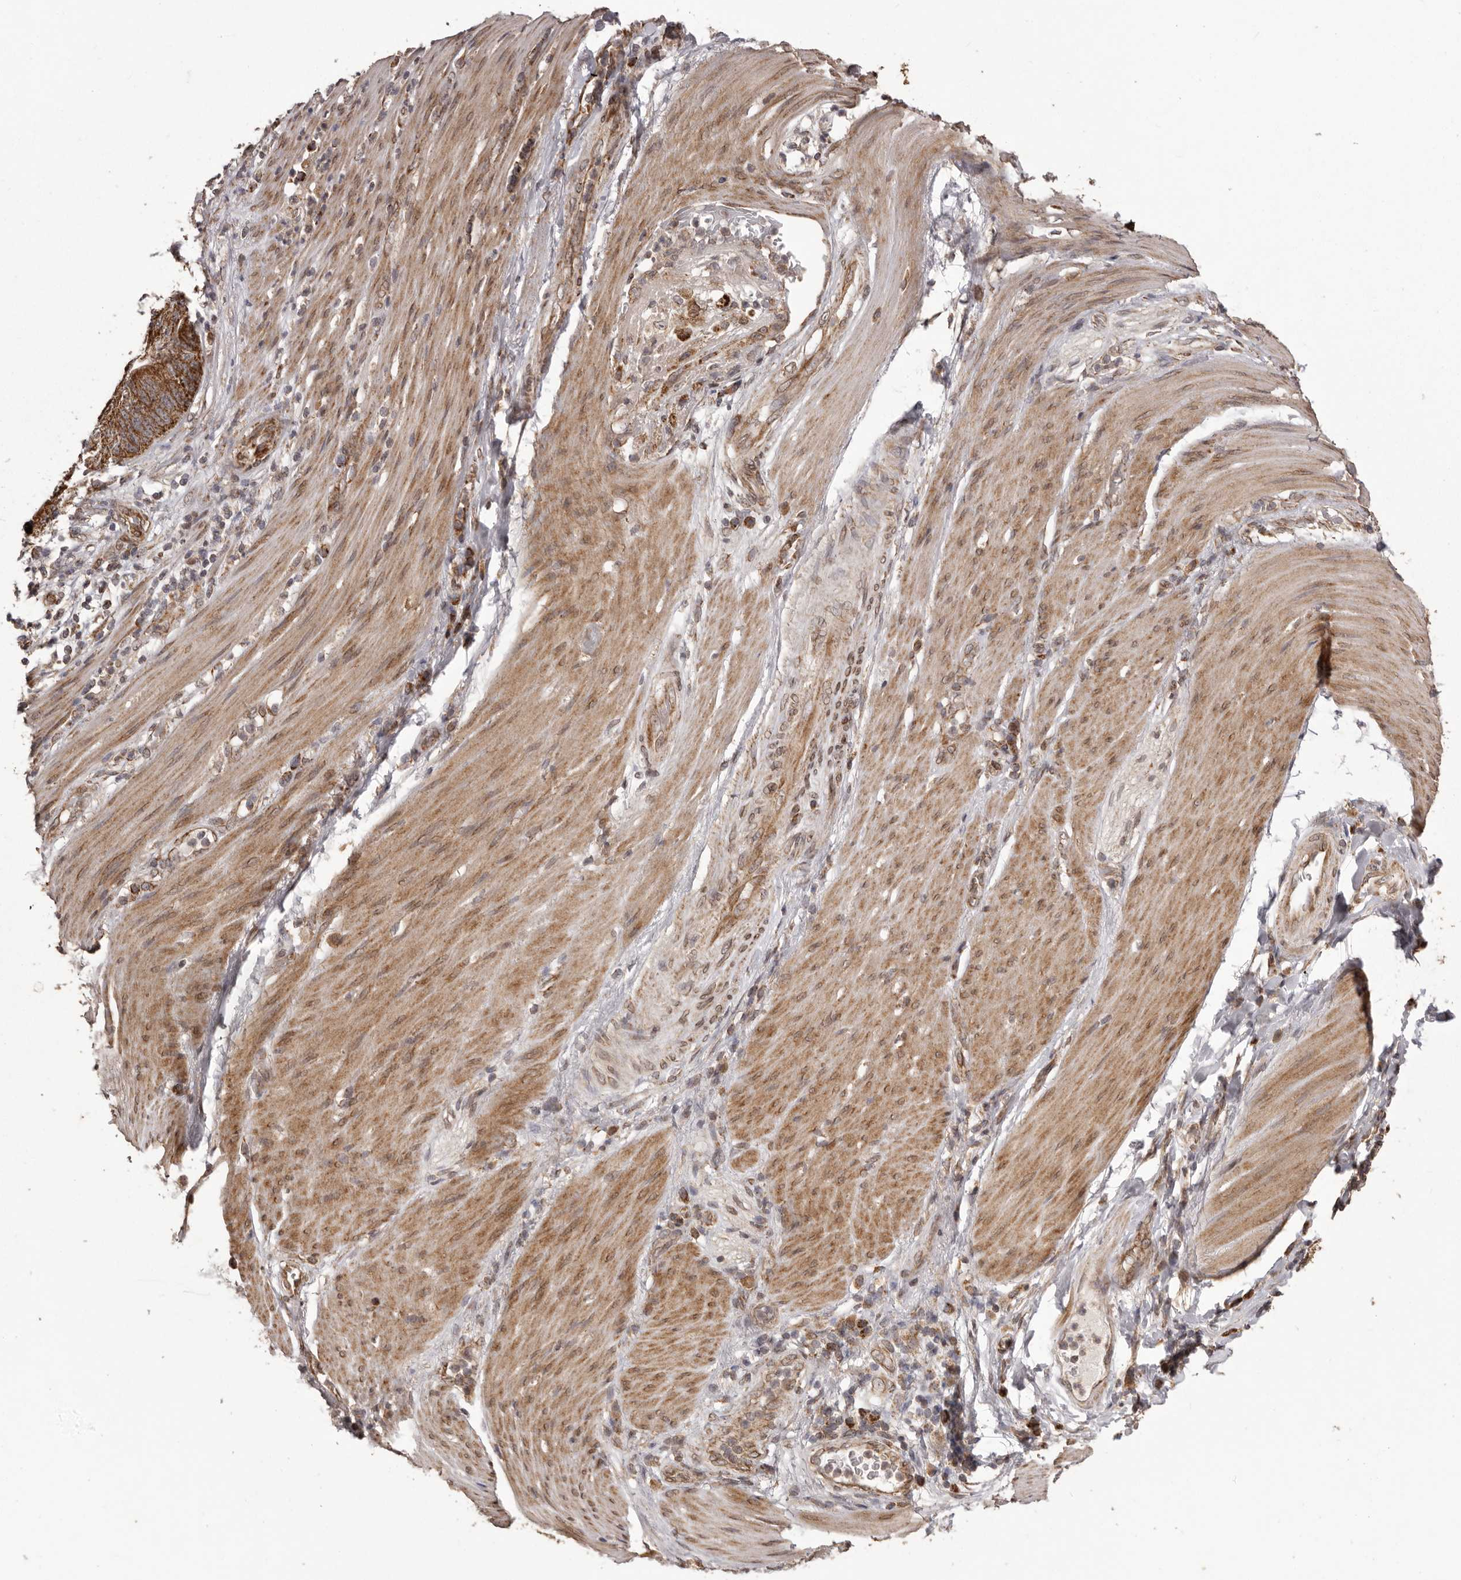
{"staining": {"intensity": "strong", "quantity": ">75%", "location": "cytoplasmic/membranous"}, "tissue": "stomach cancer", "cell_type": "Tumor cells", "image_type": "cancer", "snomed": [{"axis": "morphology", "description": "Adenocarcinoma, NOS"}, {"axis": "topography", "description": "Stomach"}], "caption": "Immunohistochemistry (IHC) image of stomach cancer stained for a protein (brown), which shows high levels of strong cytoplasmic/membranous staining in approximately >75% of tumor cells.", "gene": "CHRM2", "patient": {"sex": "female", "age": 73}}